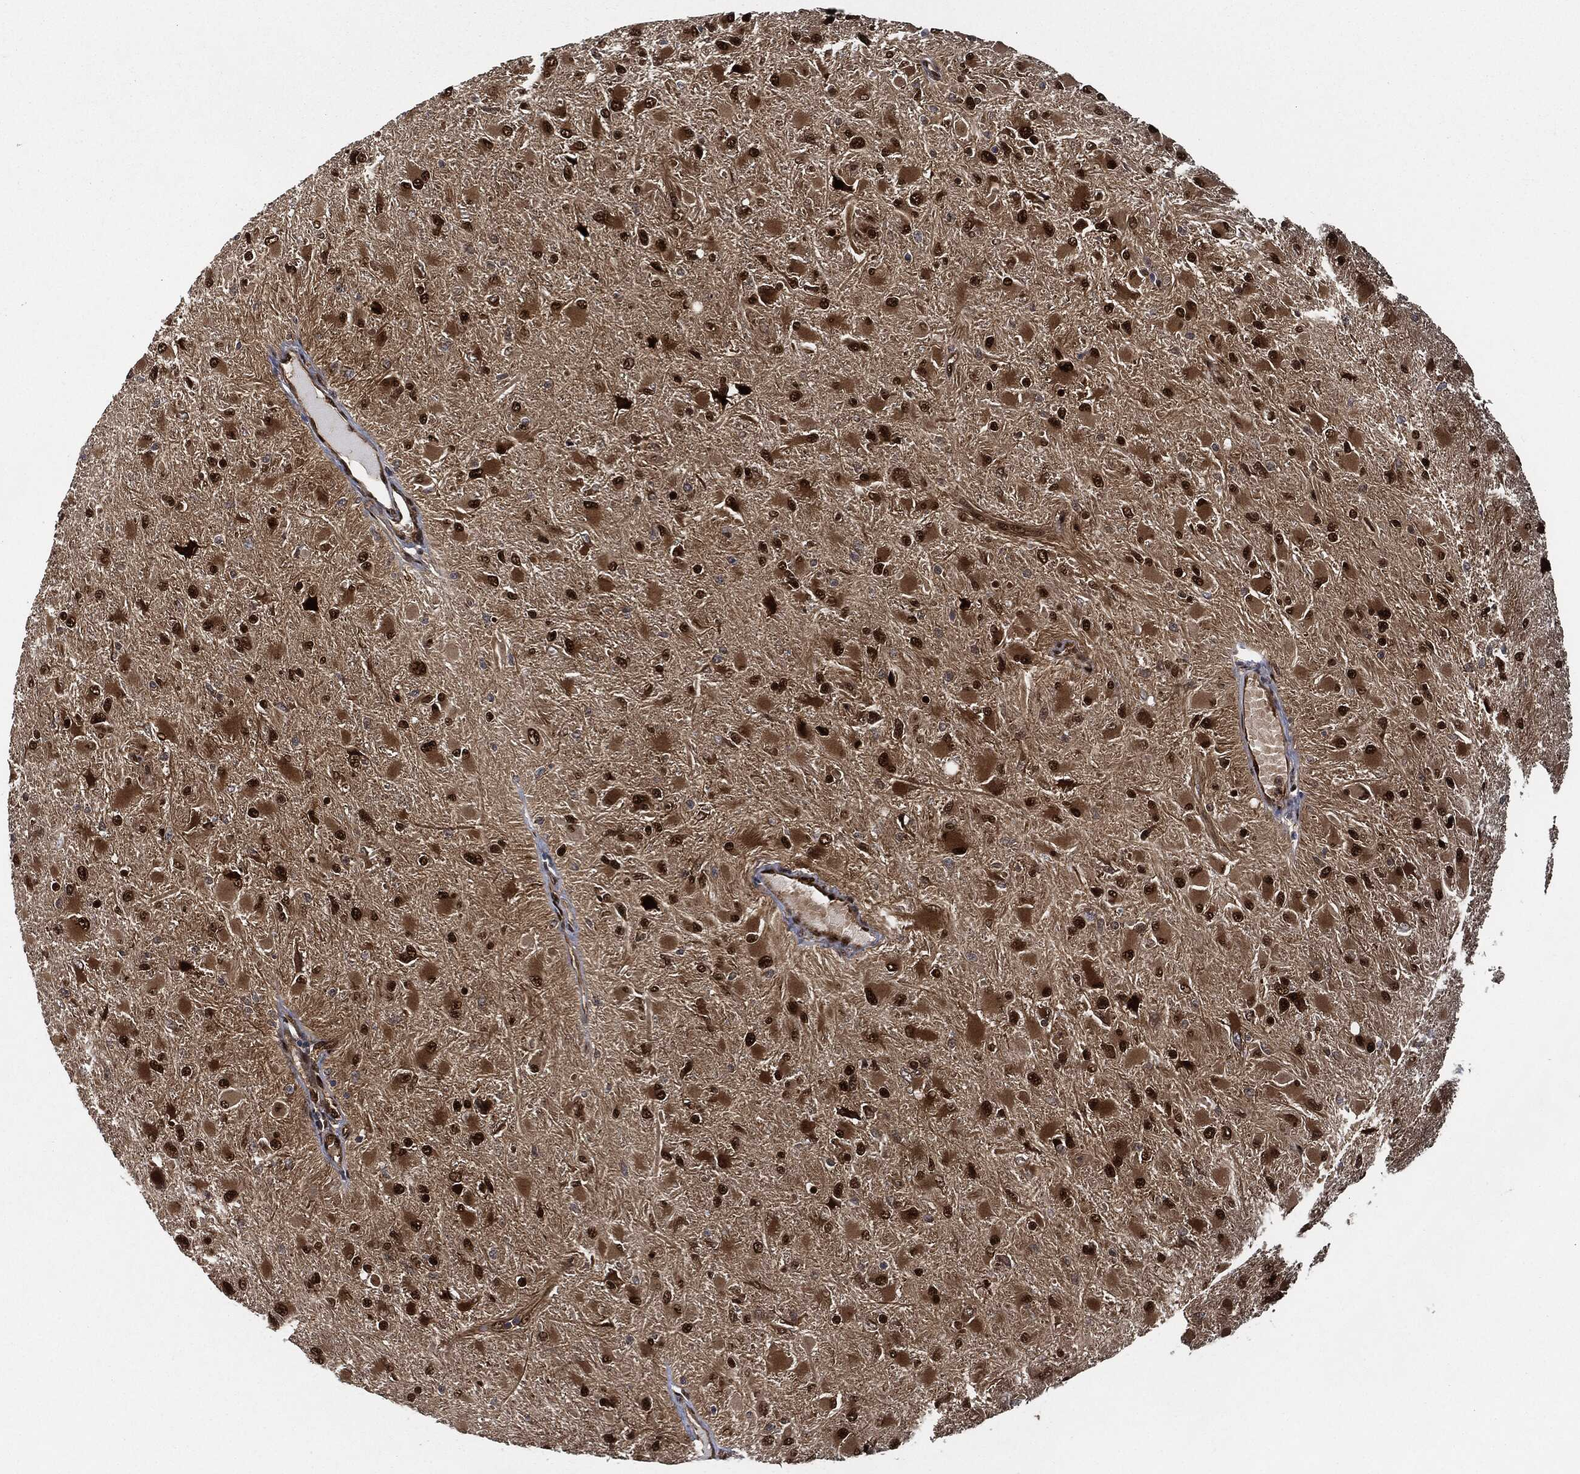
{"staining": {"intensity": "strong", "quantity": ">75%", "location": "nuclear"}, "tissue": "glioma", "cell_type": "Tumor cells", "image_type": "cancer", "snomed": [{"axis": "morphology", "description": "Glioma, malignant, High grade"}, {"axis": "topography", "description": "Cerebral cortex"}], "caption": "Strong nuclear staining for a protein is appreciated in approximately >75% of tumor cells of malignant glioma (high-grade) using IHC.", "gene": "DCTN1", "patient": {"sex": "female", "age": 36}}